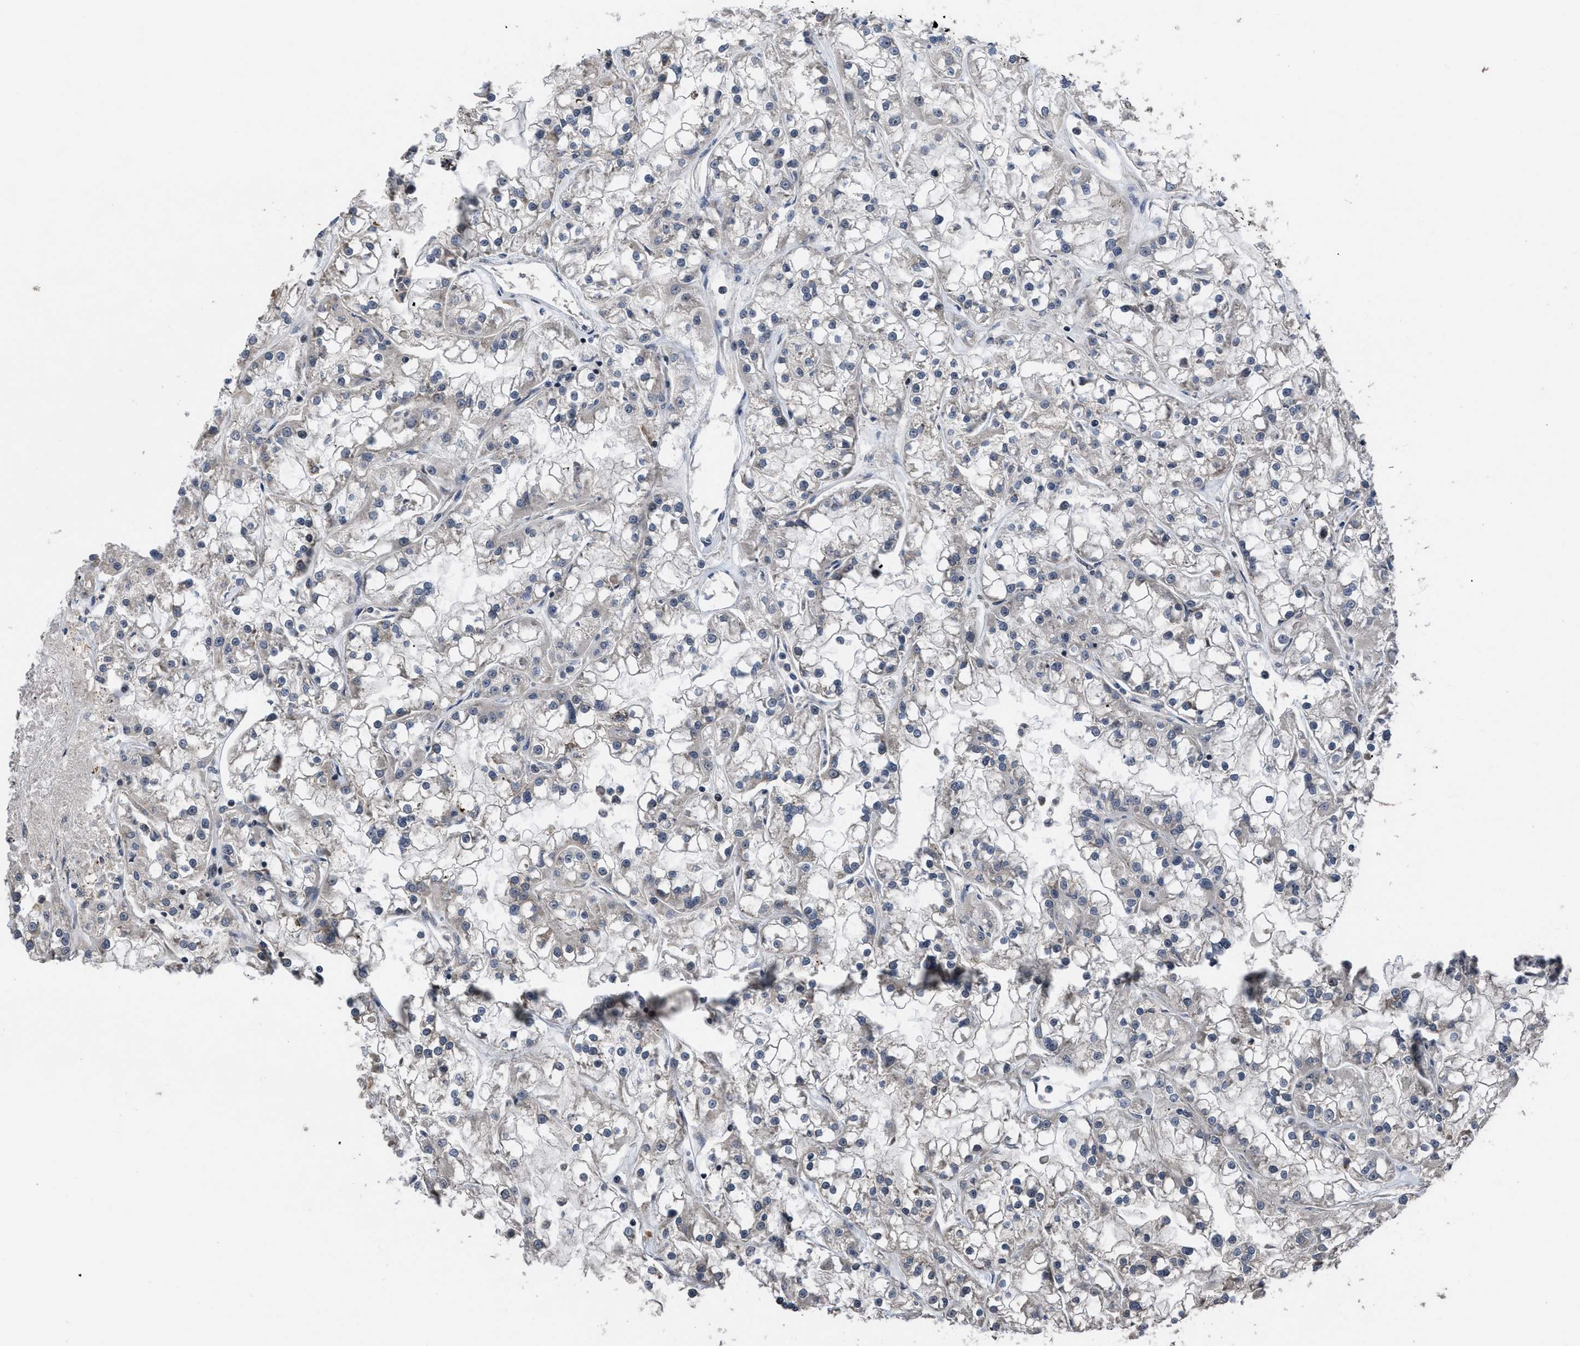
{"staining": {"intensity": "negative", "quantity": "none", "location": "none"}, "tissue": "renal cancer", "cell_type": "Tumor cells", "image_type": "cancer", "snomed": [{"axis": "morphology", "description": "Adenocarcinoma, NOS"}, {"axis": "topography", "description": "Kidney"}], "caption": "An image of renal cancer stained for a protein displays no brown staining in tumor cells.", "gene": "DNAJC14", "patient": {"sex": "female", "age": 52}}